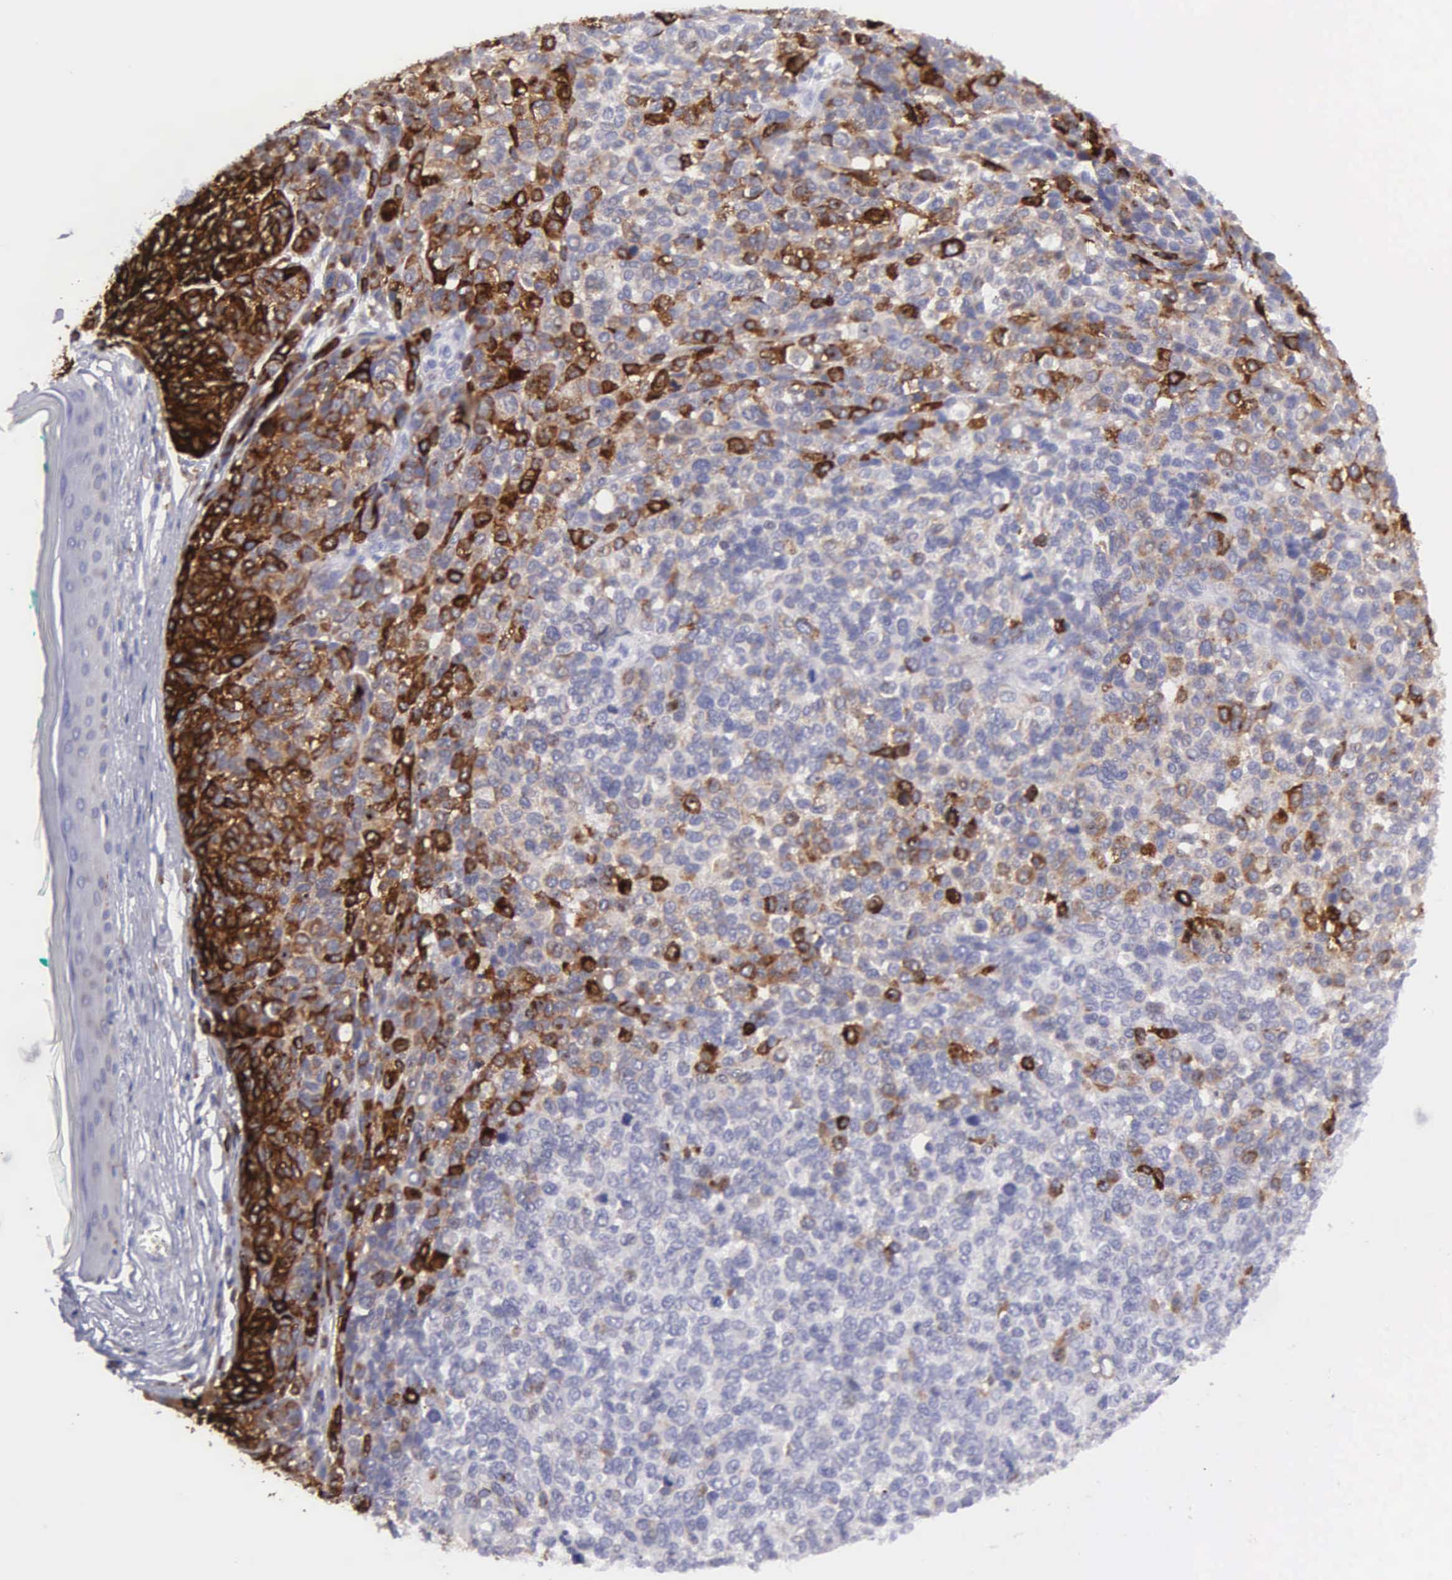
{"staining": {"intensity": "moderate", "quantity": "<25%", "location": "cytoplasmic/membranous"}, "tissue": "melanoma", "cell_type": "Tumor cells", "image_type": "cancer", "snomed": [{"axis": "morphology", "description": "Malignant melanoma, NOS"}, {"axis": "topography", "description": "Skin"}], "caption": "Moderate cytoplasmic/membranous positivity is present in approximately <25% of tumor cells in melanoma.", "gene": "TYRP1", "patient": {"sex": "female", "age": 85}}